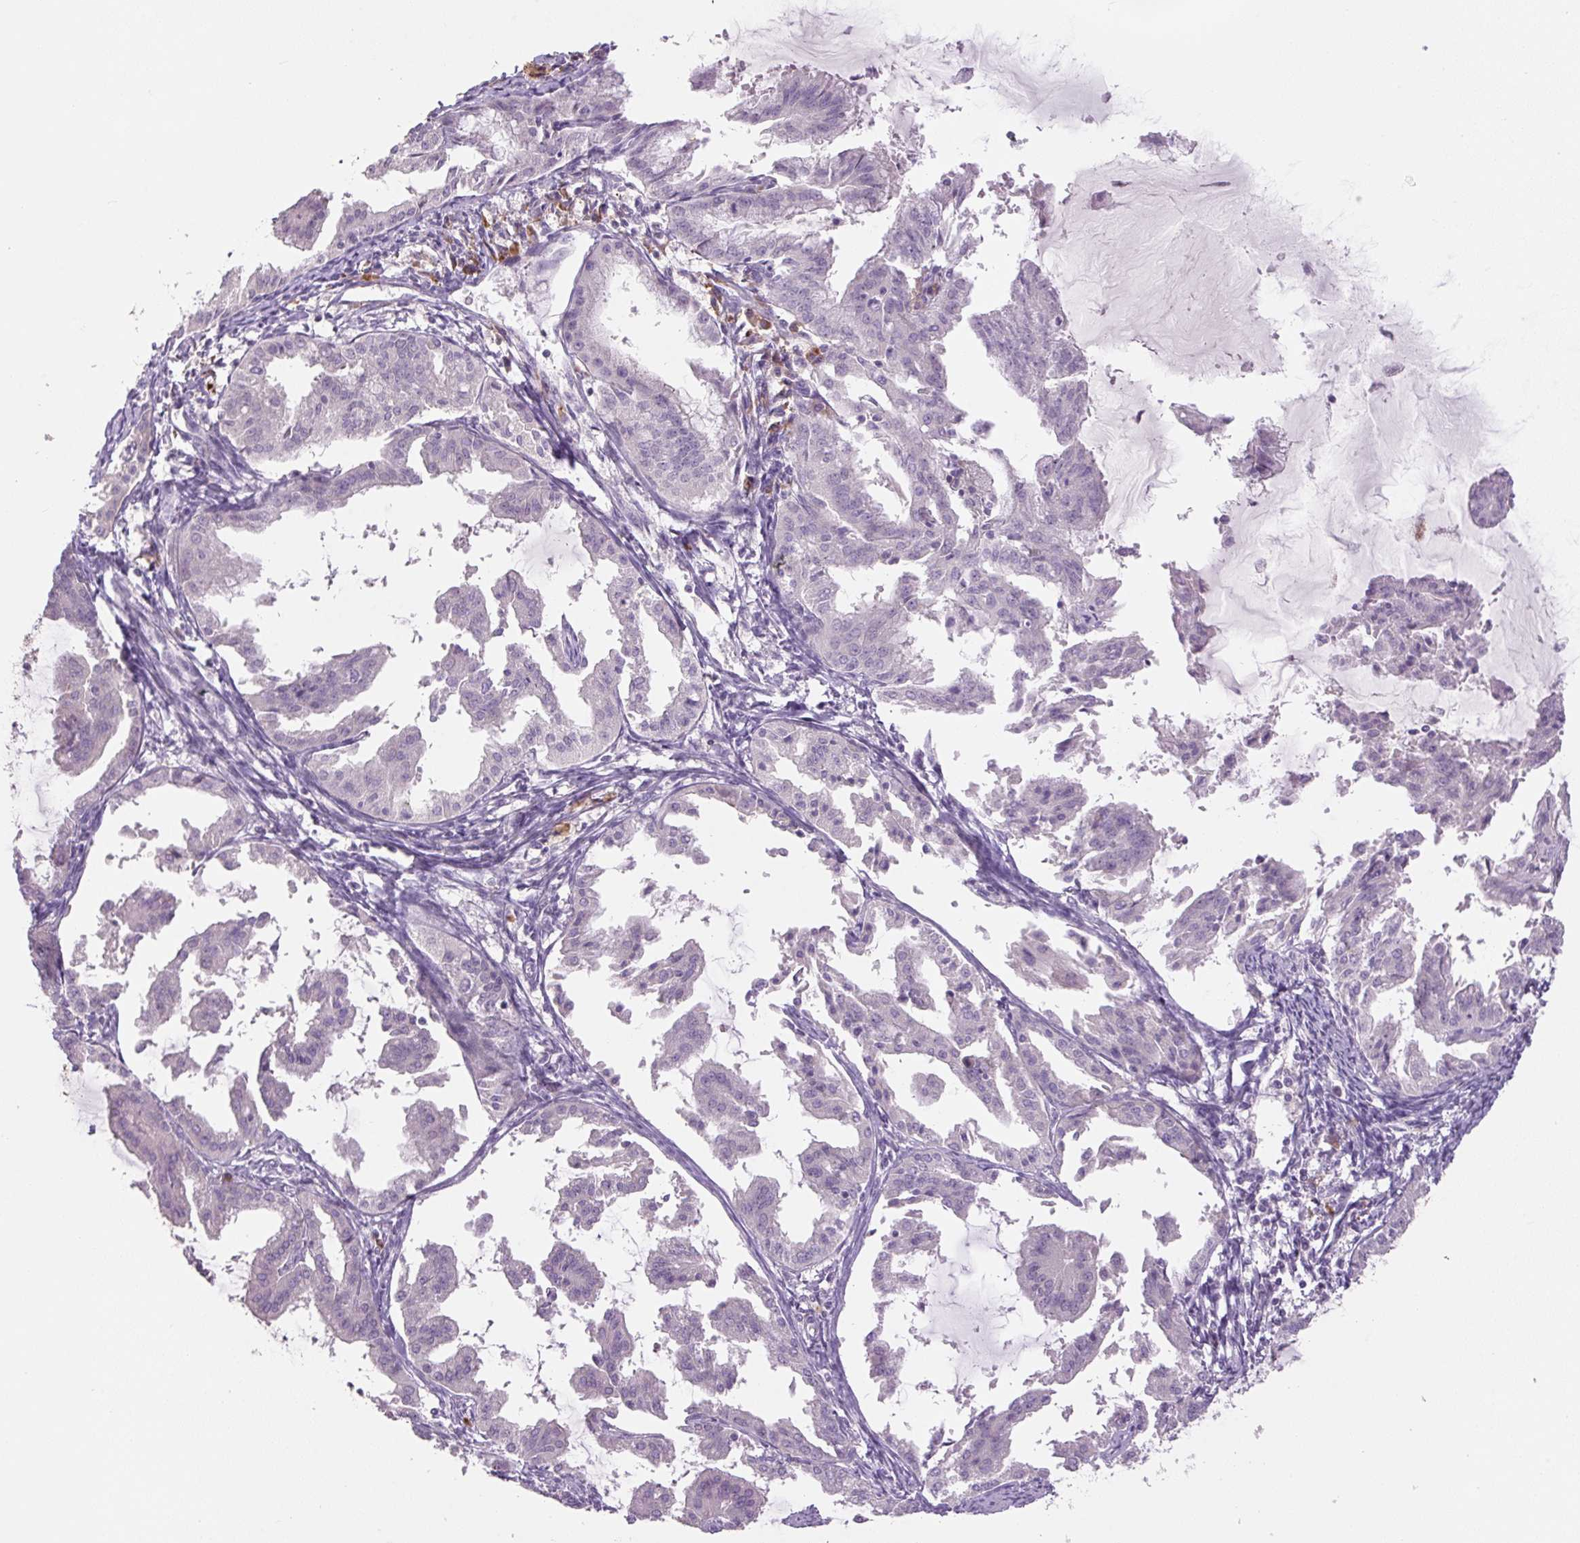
{"staining": {"intensity": "negative", "quantity": "none", "location": "none"}, "tissue": "endometrial cancer", "cell_type": "Tumor cells", "image_type": "cancer", "snomed": [{"axis": "morphology", "description": "Adenocarcinoma, NOS"}, {"axis": "topography", "description": "Endometrium"}], "caption": "A micrograph of adenocarcinoma (endometrial) stained for a protein displays no brown staining in tumor cells.", "gene": "TMEM100", "patient": {"sex": "female", "age": 70}}